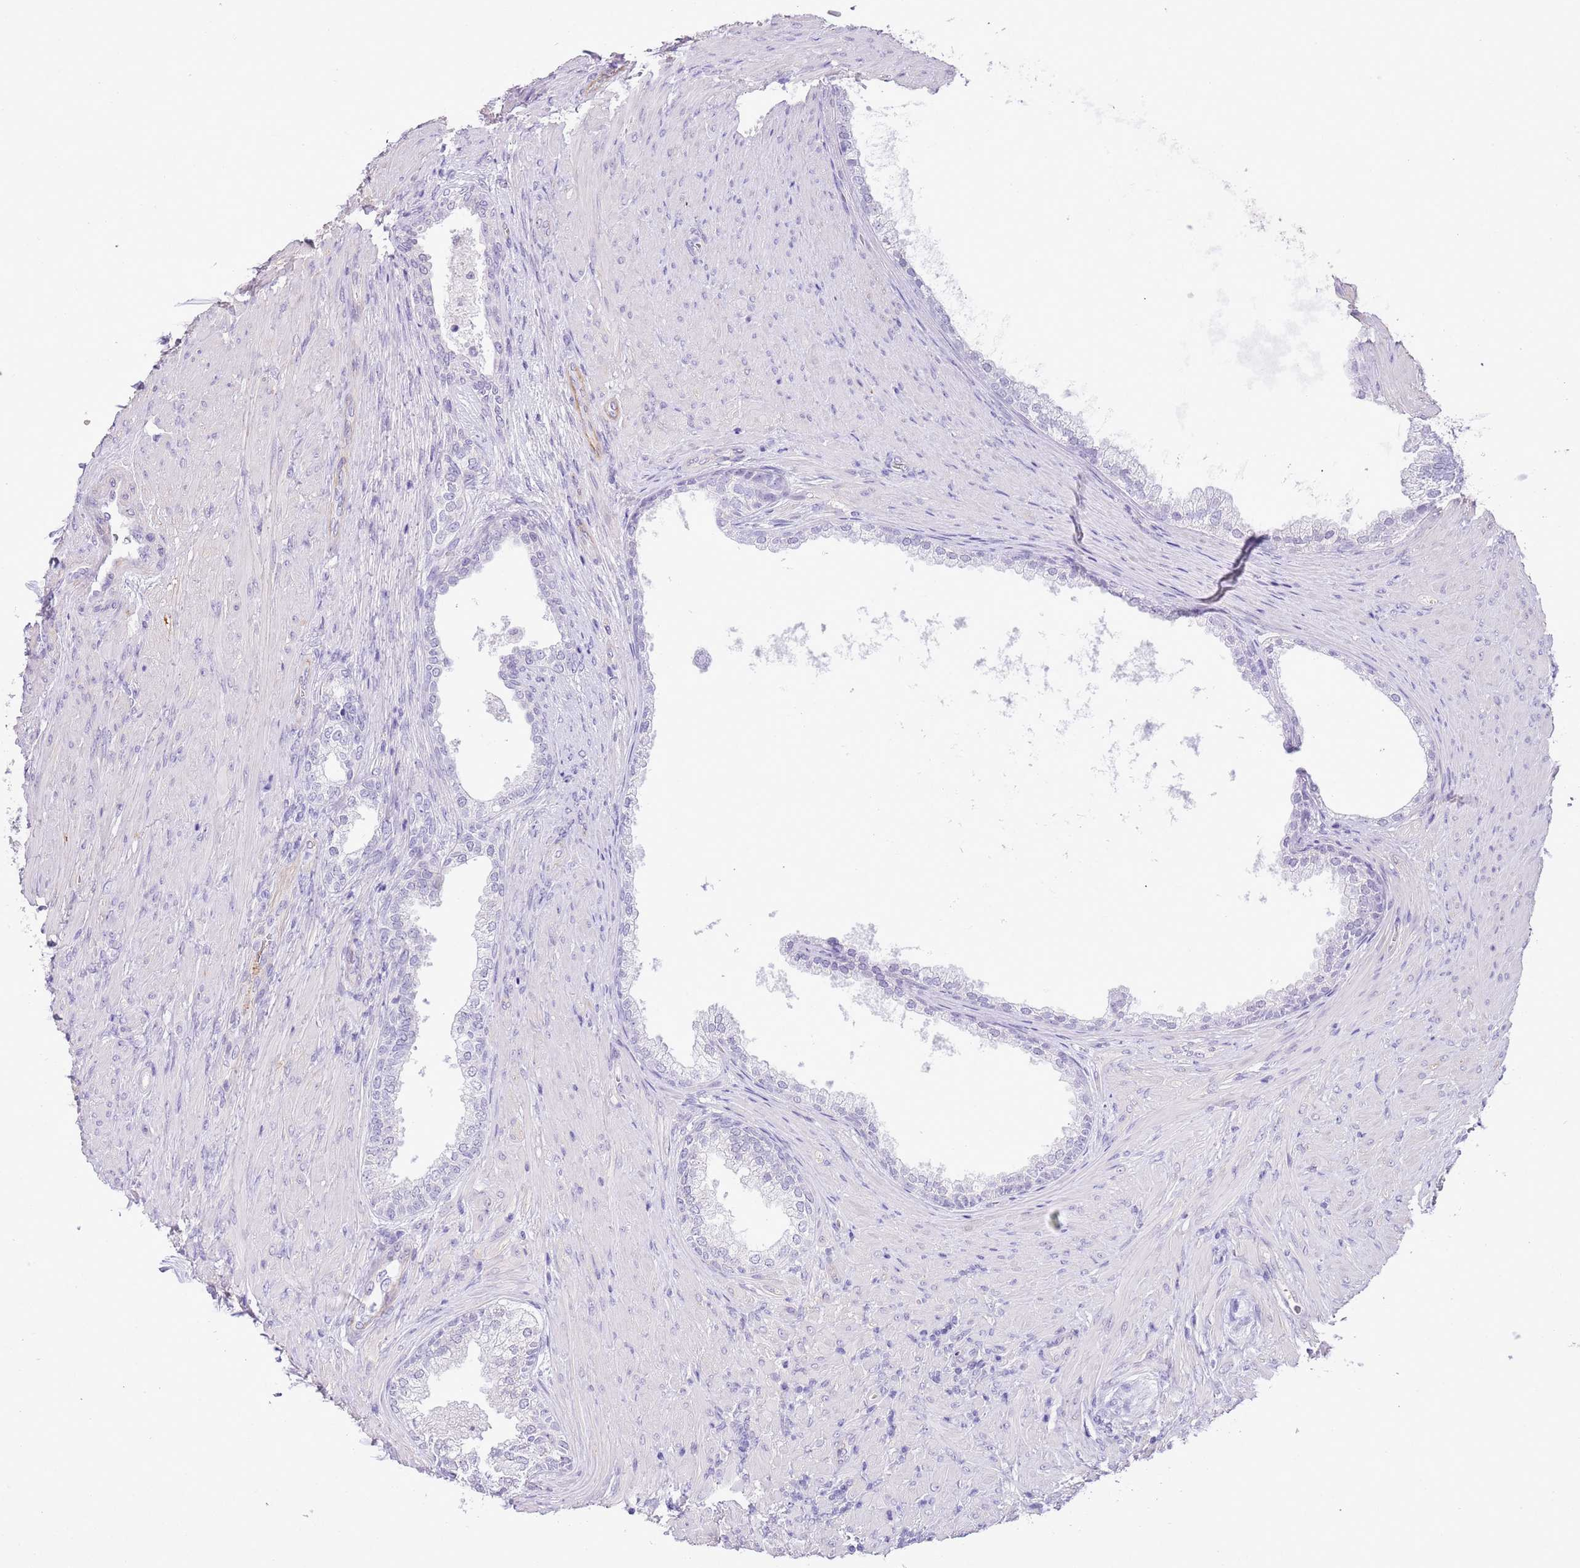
{"staining": {"intensity": "negative", "quantity": "none", "location": "none"}, "tissue": "prostate", "cell_type": "Glandular cells", "image_type": "normal", "snomed": [{"axis": "morphology", "description": "Normal tissue, NOS"}, {"axis": "topography", "description": "Prostate"}], "caption": "The image exhibits no significant positivity in glandular cells of prostate. Brightfield microscopy of IHC stained with DAB (3,3'-diaminobenzidine) (brown) and hematoxylin (blue), captured at high magnification.", "gene": "MIDN", "patient": {"sex": "male", "age": 76}}